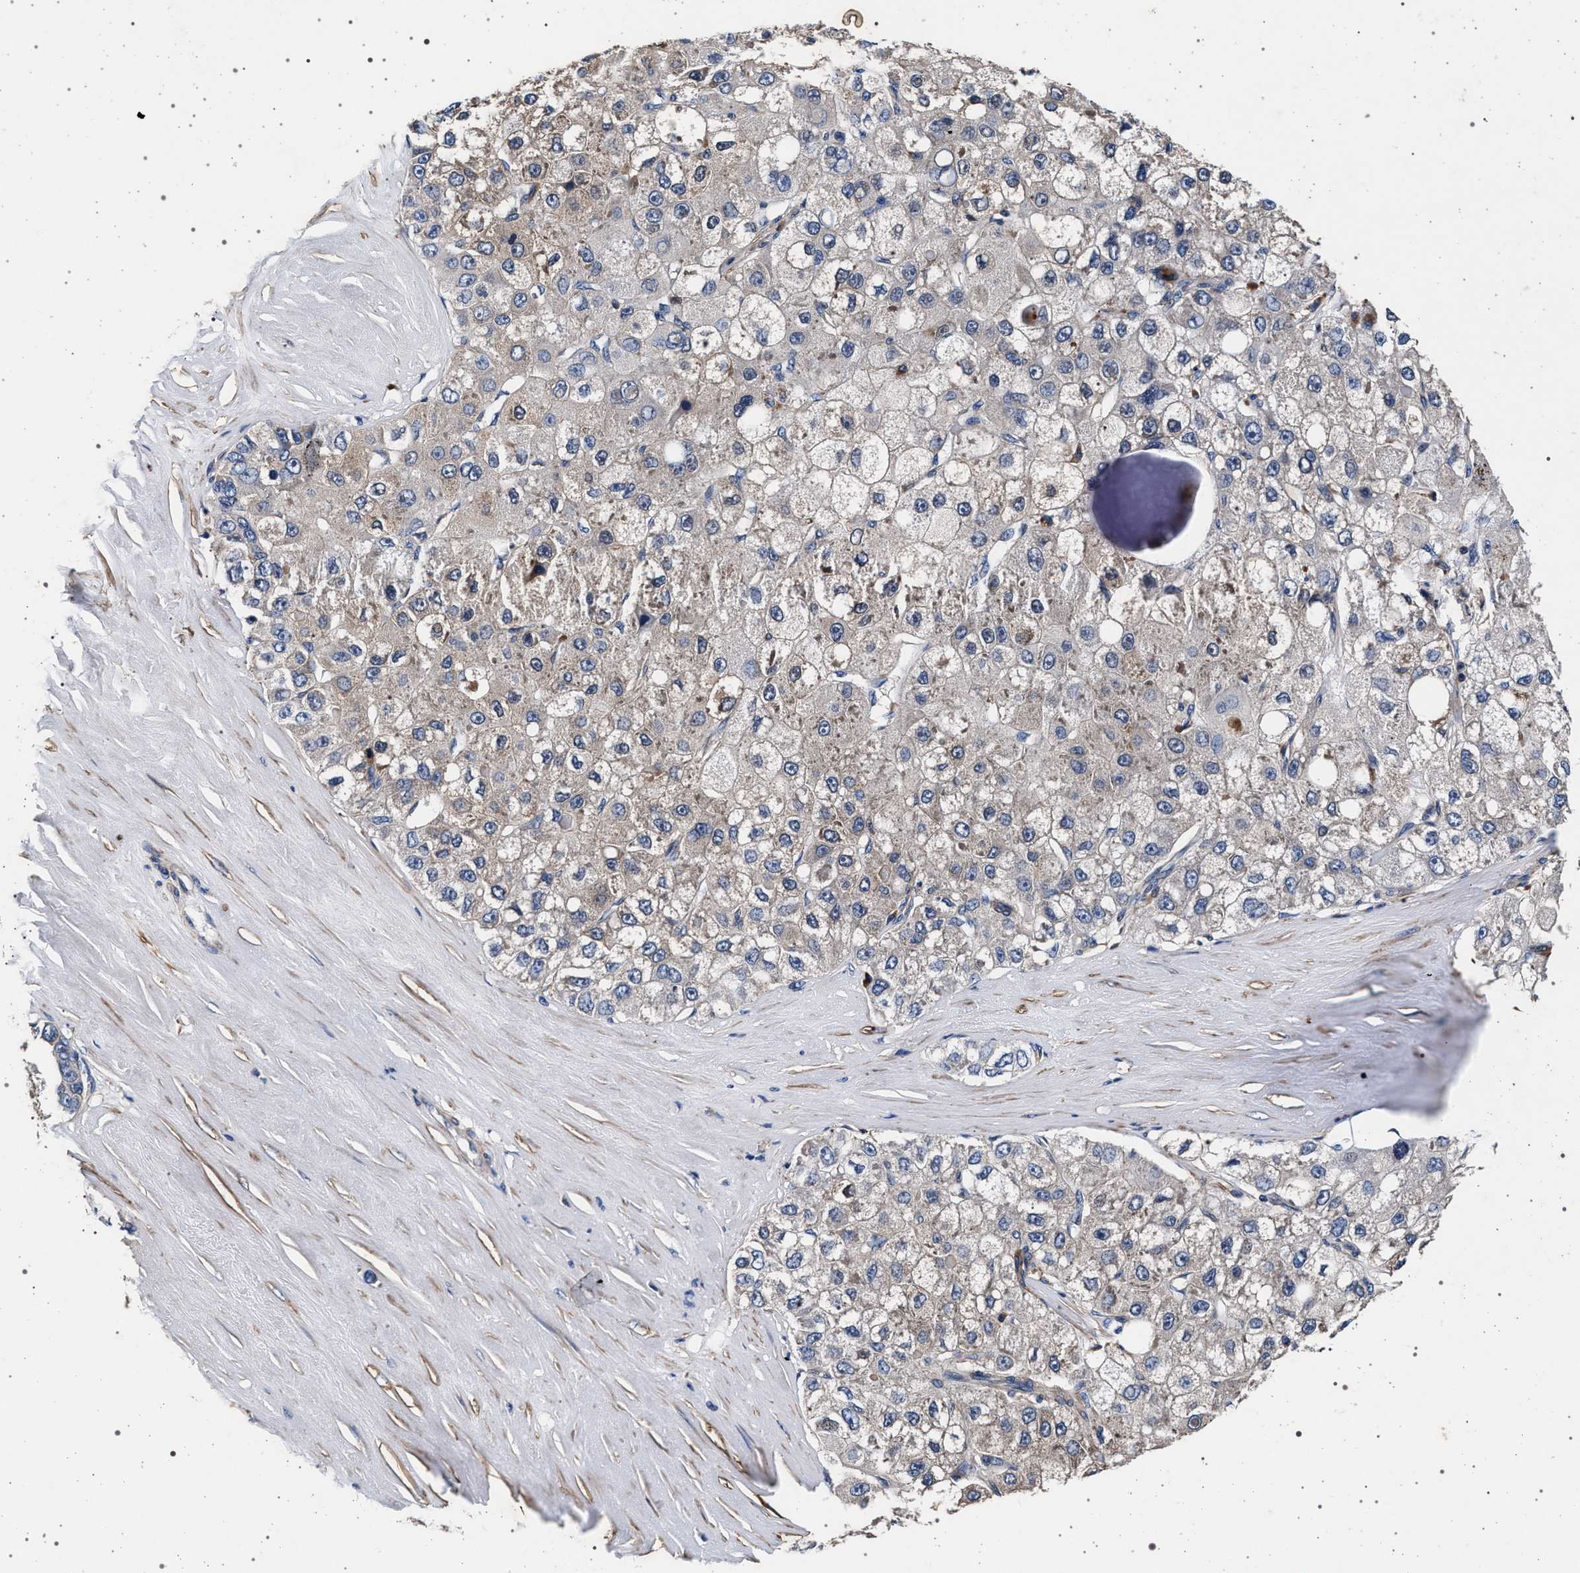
{"staining": {"intensity": "weak", "quantity": "<25%", "location": "cytoplasmic/membranous"}, "tissue": "liver cancer", "cell_type": "Tumor cells", "image_type": "cancer", "snomed": [{"axis": "morphology", "description": "Carcinoma, Hepatocellular, NOS"}, {"axis": "topography", "description": "Liver"}], "caption": "Immunohistochemistry of liver cancer shows no positivity in tumor cells. Brightfield microscopy of immunohistochemistry (IHC) stained with DAB (brown) and hematoxylin (blue), captured at high magnification.", "gene": "KCNK6", "patient": {"sex": "male", "age": 80}}